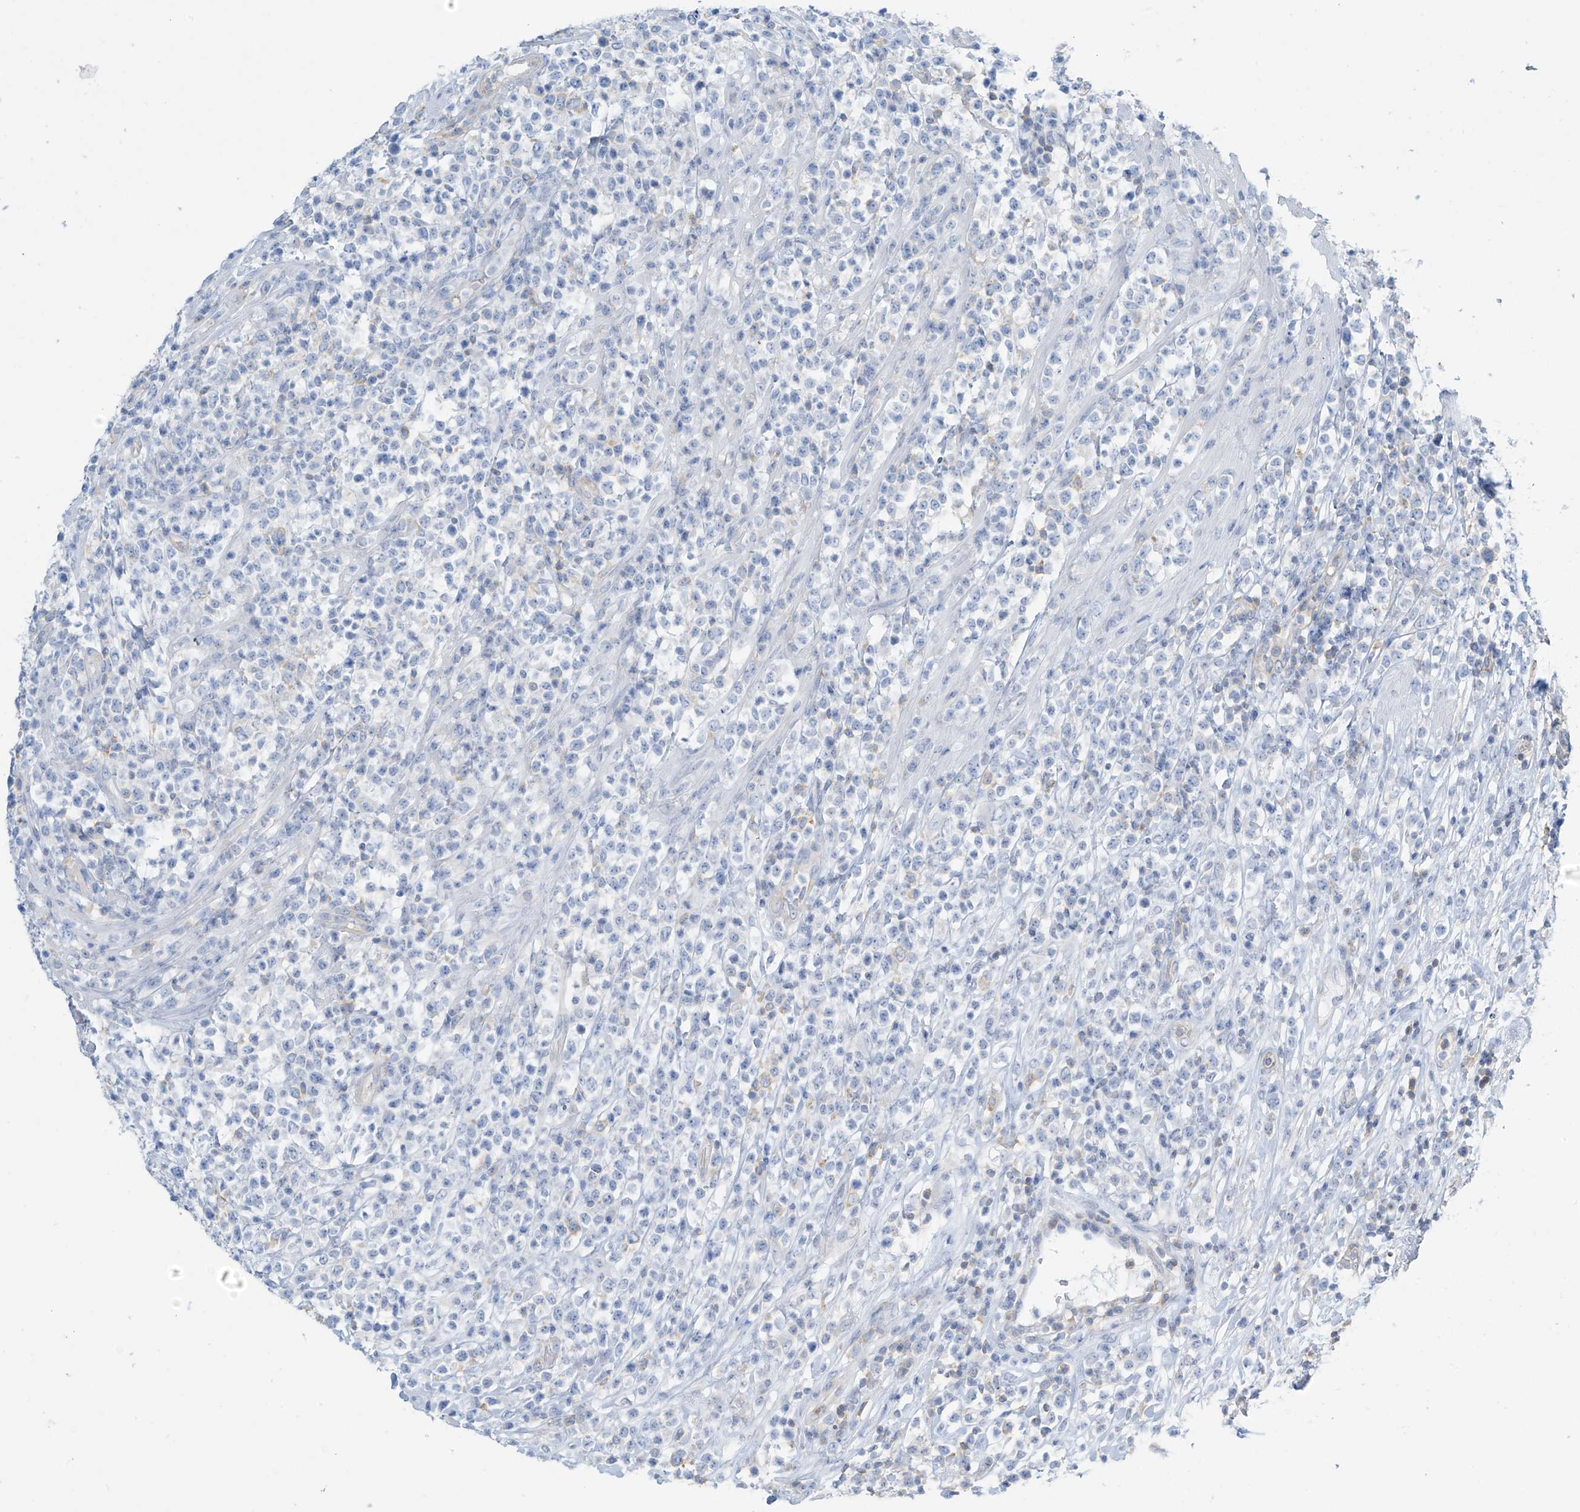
{"staining": {"intensity": "negative", "quantity": "none", "location": "none"}, "tissue": "lymphoma", "cell_type": "Tumor cells", "image_type": "cancer", "snomed": [{"axis": "morphology", "description": "Malignant lymphoma, non-Hodgkin's type, High grade"}, {"axis": "topography", "description": "Colon"}], "caption": "Image shows no significant protein expression in tumor cells of lymphoma. The staining was performed using DAB to visualize the protein expression in brown, while the nuclei were stained in blue with hematoxylin (Magnification: 20x).", "gene": "ZNF846", "patient": {"sex": "female", "age": 53}}